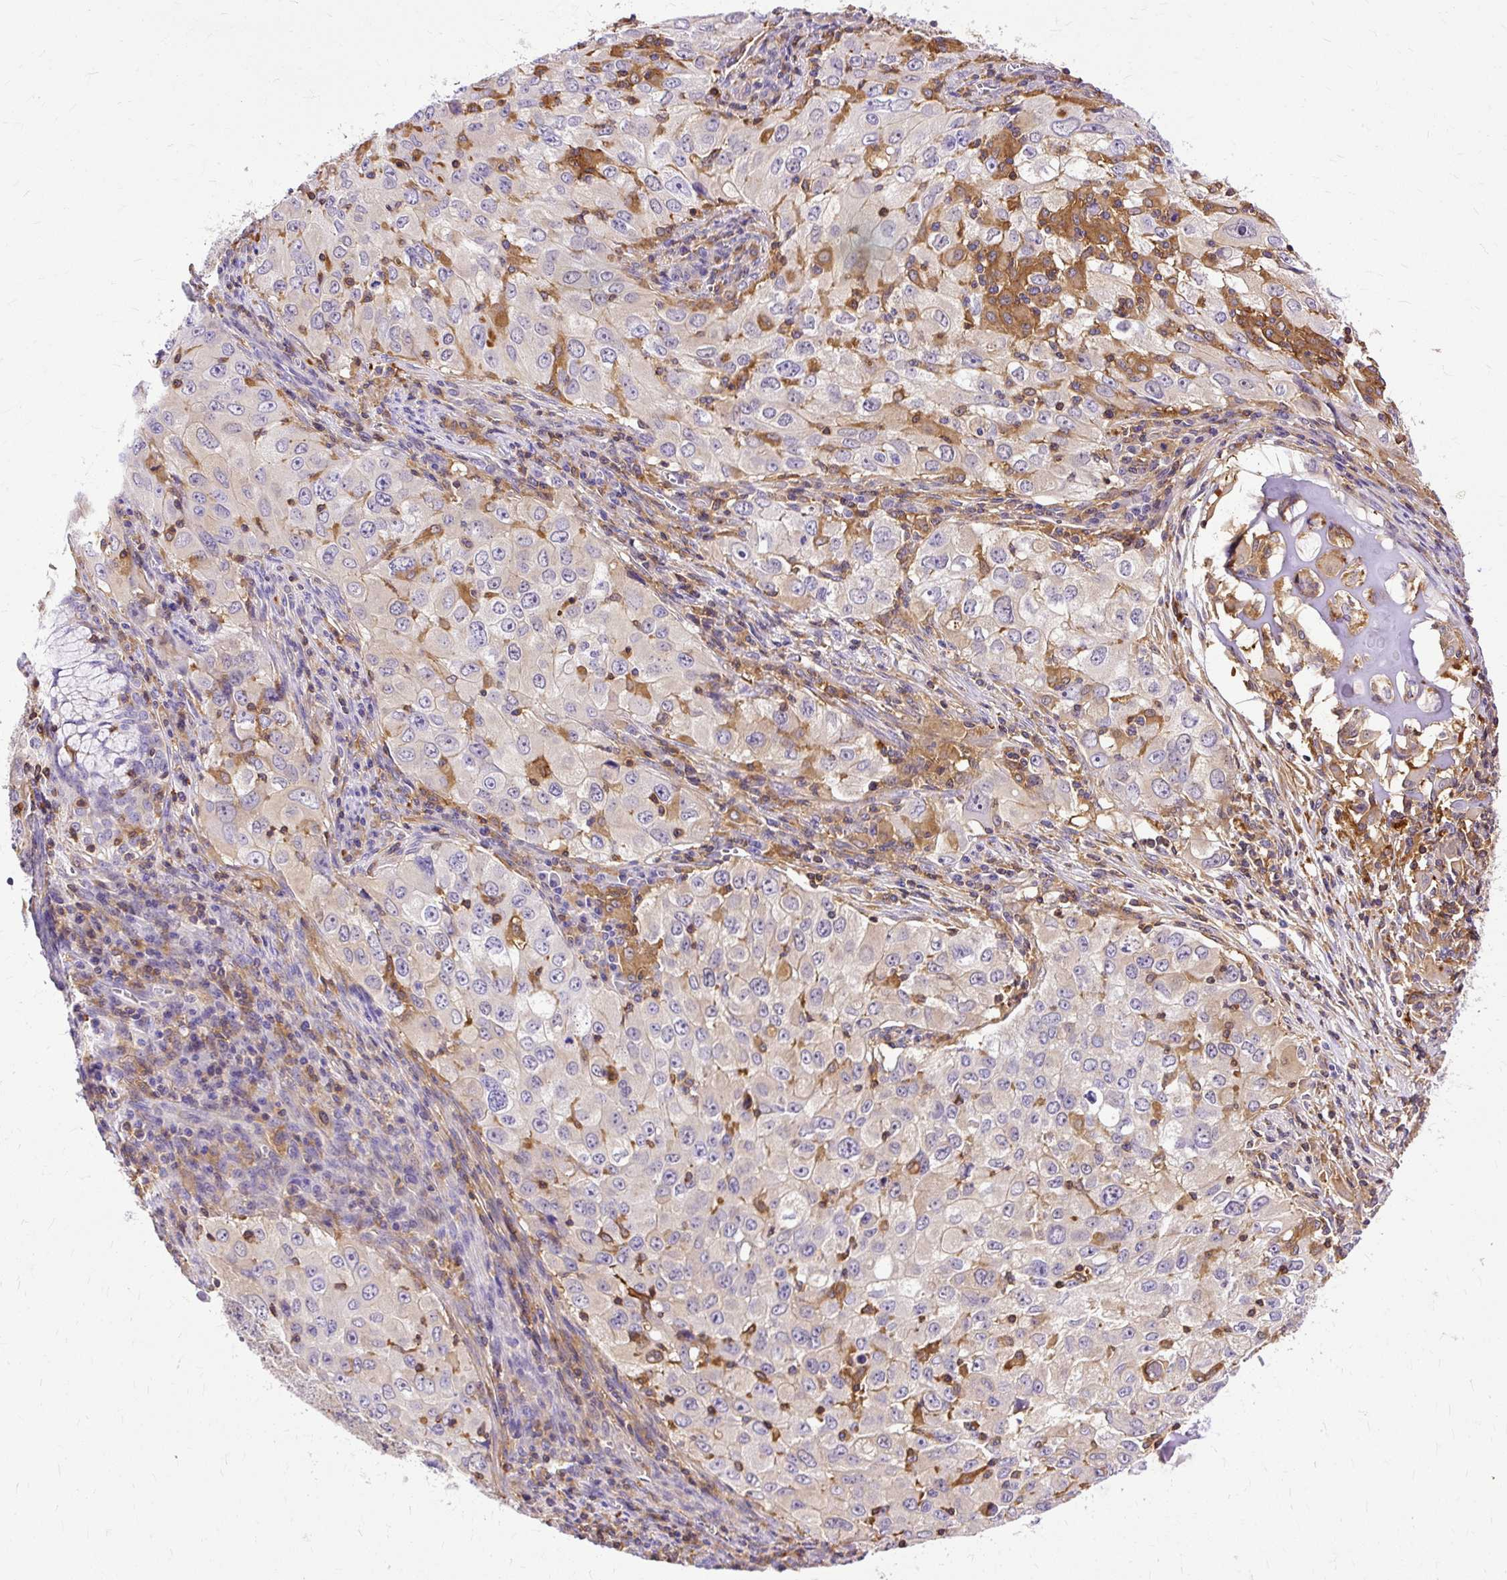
{"staining": {"intensity": "negative", "quantity": "none", "location": "none"}, "tissue": "lung cancer", "cell_type": "Tumor cells", "image_type": "cancer", "snomed": [{"axis": "morphology", "description": "Adenocarcinoma, NOS"}, {"axis": "morphology", "description": "Adenocarcinoma, metastatic, NOS"}, {"axis": "topography", "description": "Lymph node"}, {"axis": "topography", "description": "Lung"}], "caption": "The photomicrograph demonstrates no significant expression in tumor cells of adenocarcinoma (lung). Nuclei are stained in blue.", "gene": "TWF2", "patient": {"sex": "female", "age": 42}}